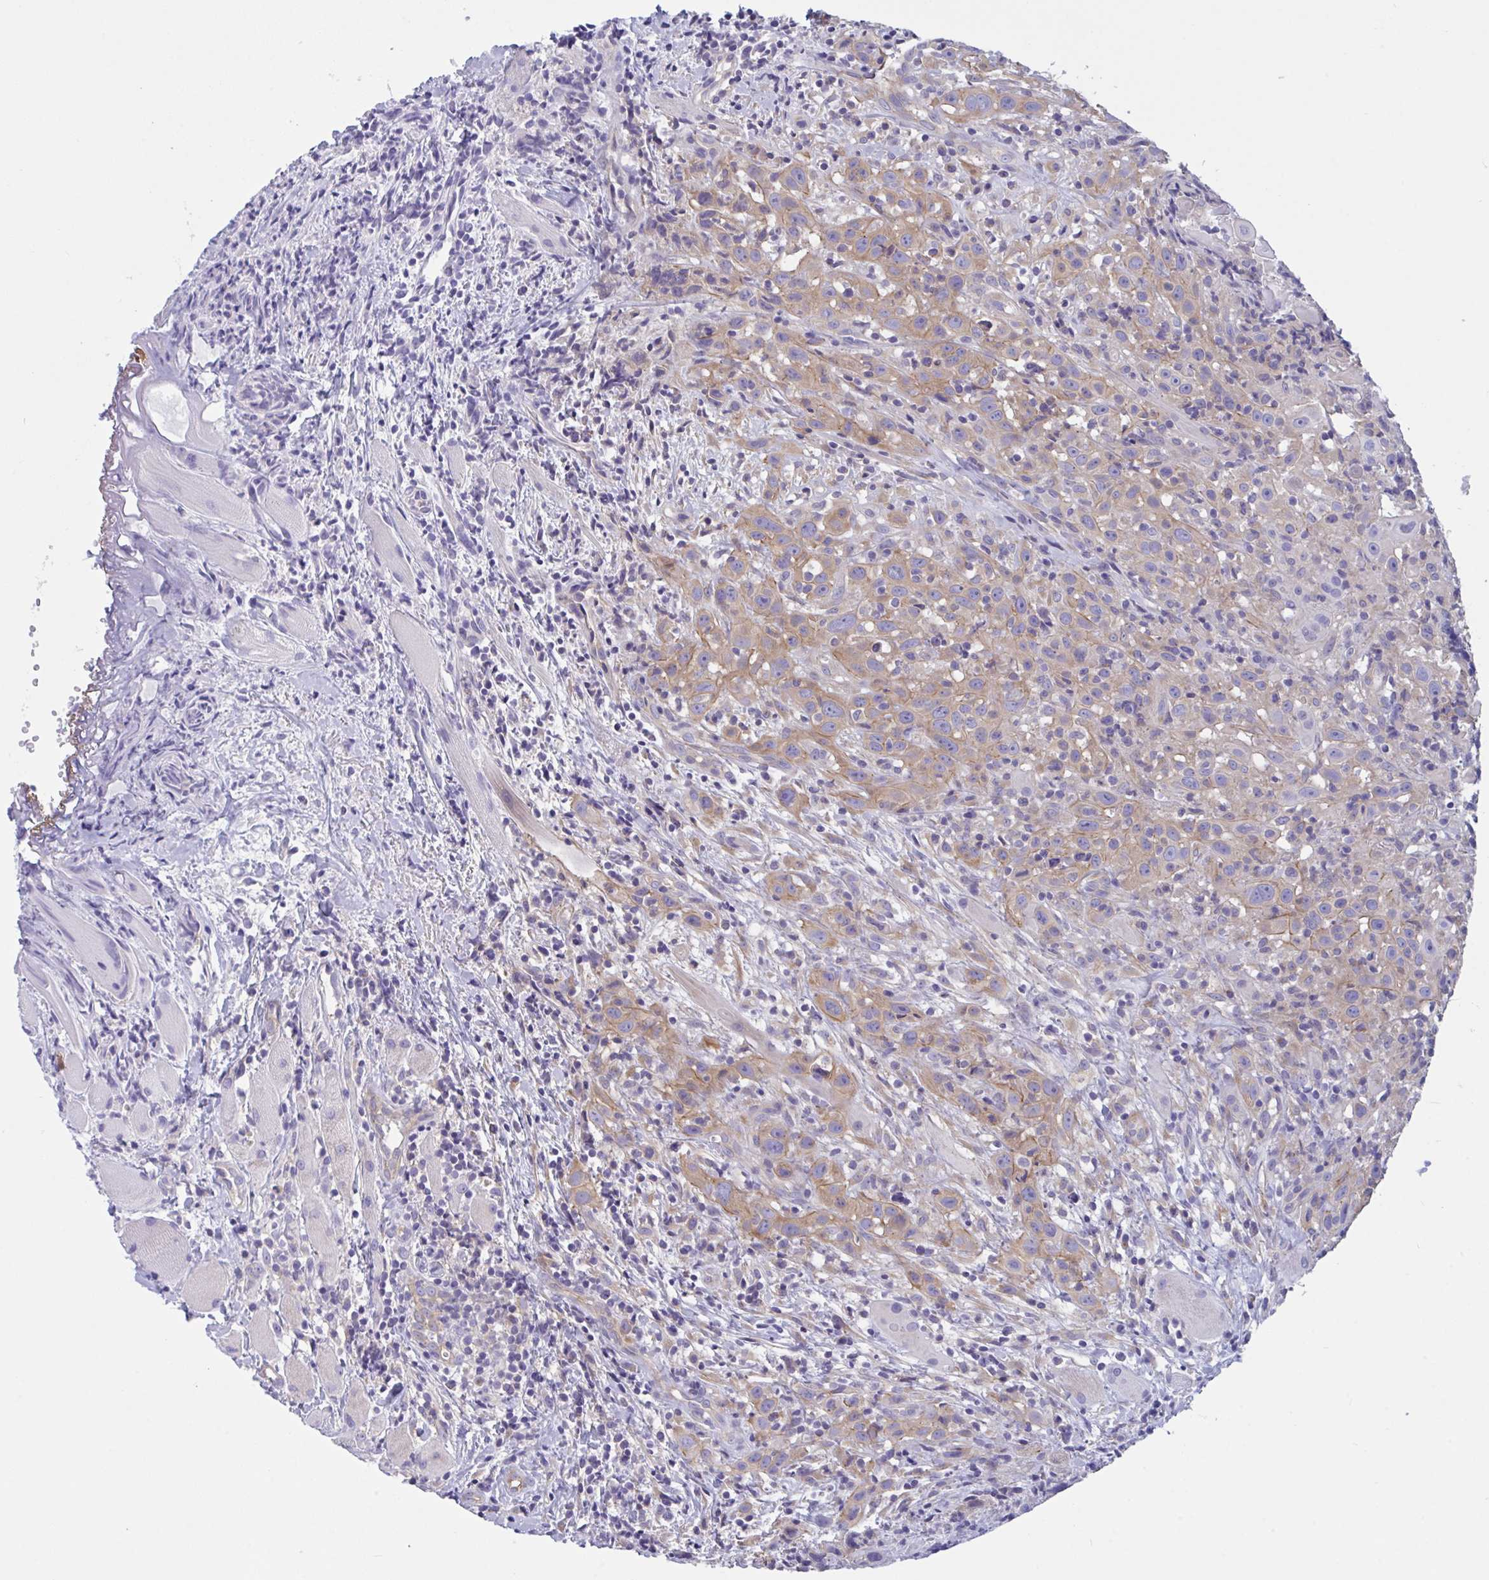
{"staining": {"intensity": "weak", "quantity": "25%-75%", "location": "cytoplasmic/membranous"}, "tissue": "head and neck cancer", "cell_type": "Tumor cells", "image_type": "cancer", "snomed": [{"axis": "morphology", "description": "Squamous cell carcinoma, NOS"}, {"axis": "topography", "description": "Head-Neck"}], "caption": "Squamous cell carcinoma (head and neck) tissue exhibits weak cytoplasmic/membranous expression in about 25%-75% of tumor cells Nuclei are stained in blue.", "gene": "OXLD1", "patient": {"sex": "female", "age": 95}}